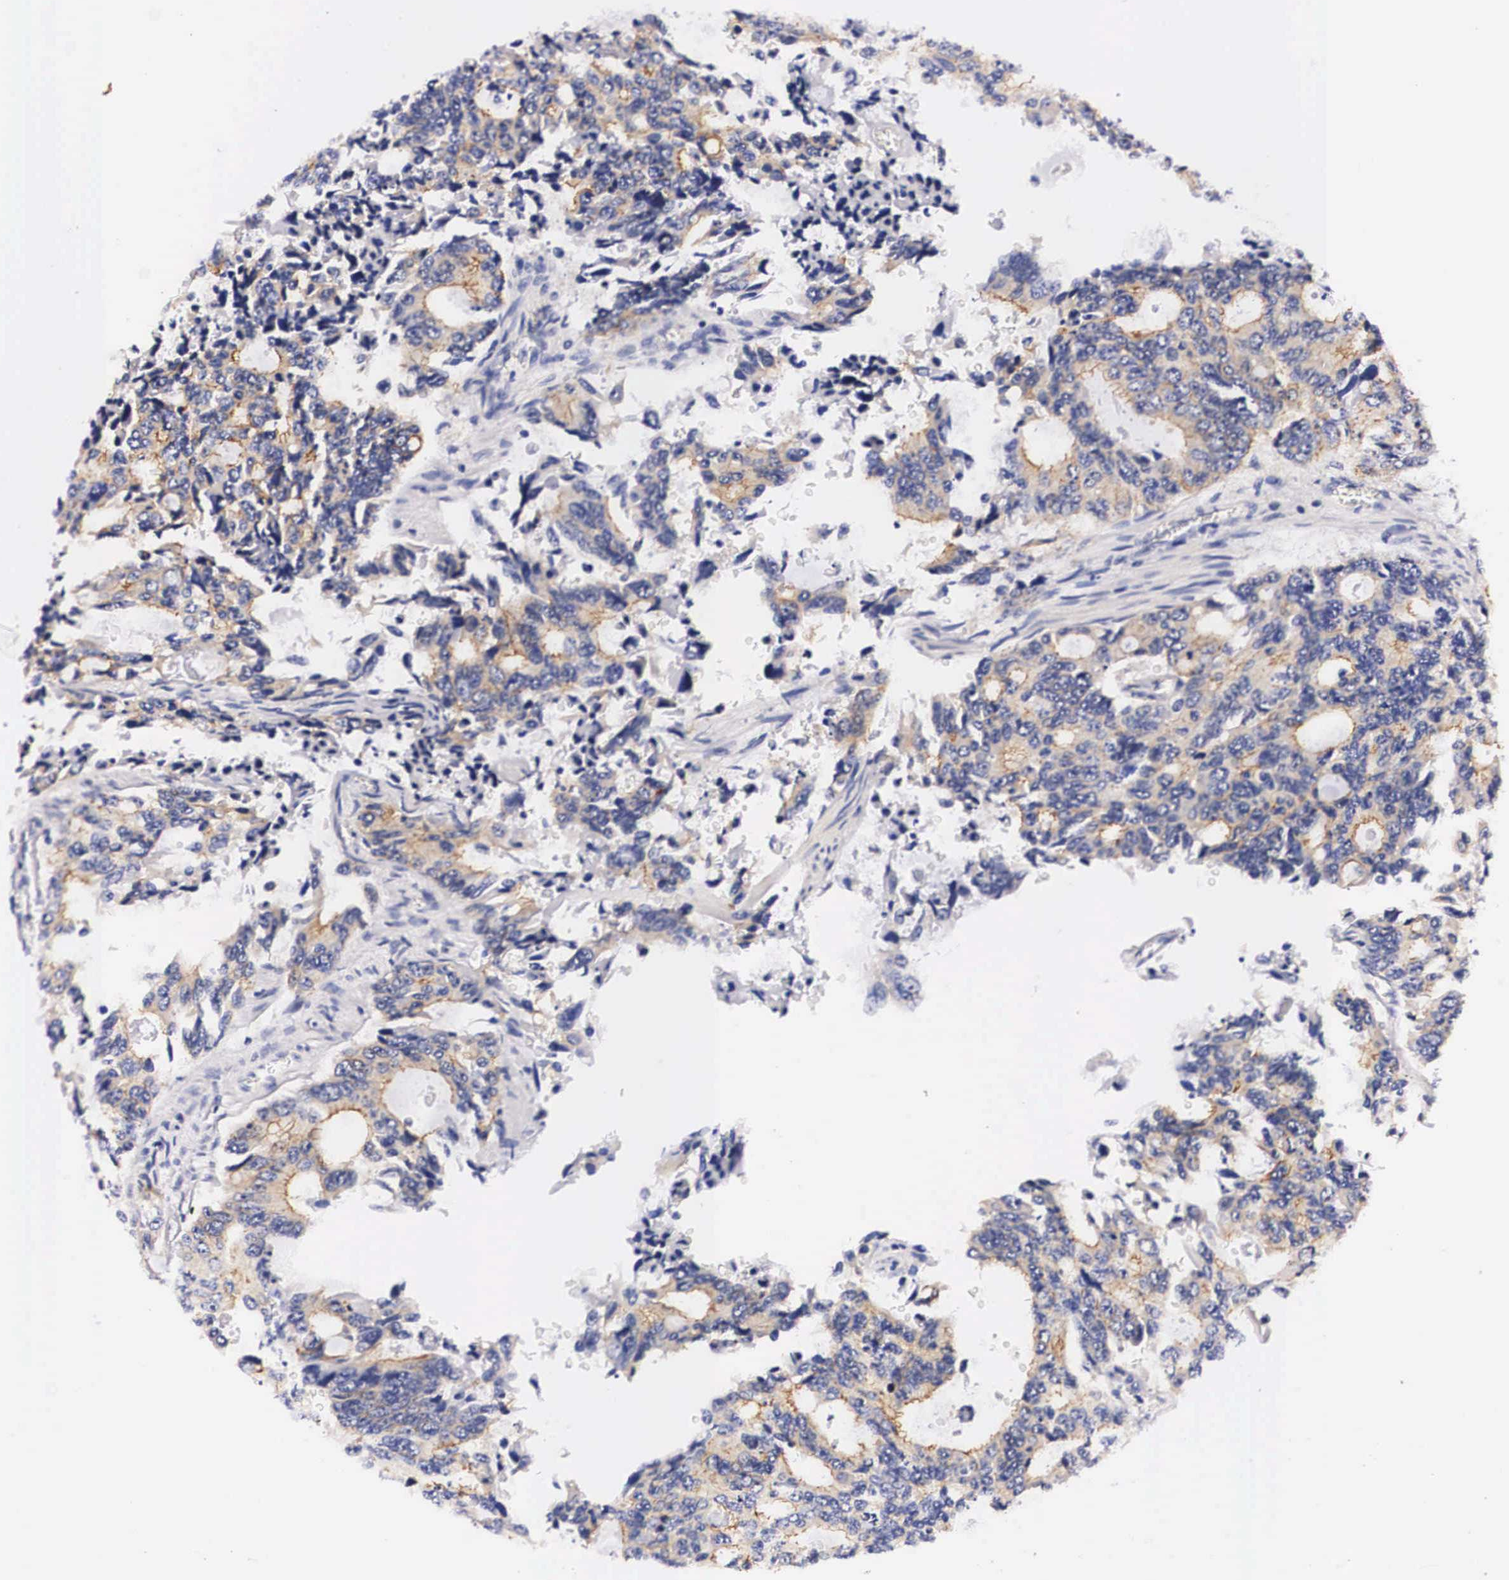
{"staining": {"intensity": "weak", "quantity": "25%-75%", "location": "cytoplasmic/membranous"}, "tissue": "colorectal cancer", "cell_type": "Tumor cells", "image_type": "cancer", "snomed": [{"axis": "morphology", "description": "Adenocarcinoma, NOS"}, {"axis": "topography", "description": "Rectum"}], "caption": "Tumor cells show low levels of weak cytoplasmic/membranous positivity in about 25%-75% of cells in human colorectal cancer. (Stains: DAB in brown, nuclei in blue, Microscopy: brightfield microscopy at high magnification).", "gene": "PHETA2", "patient": {"sex": "male", "age": 76}}